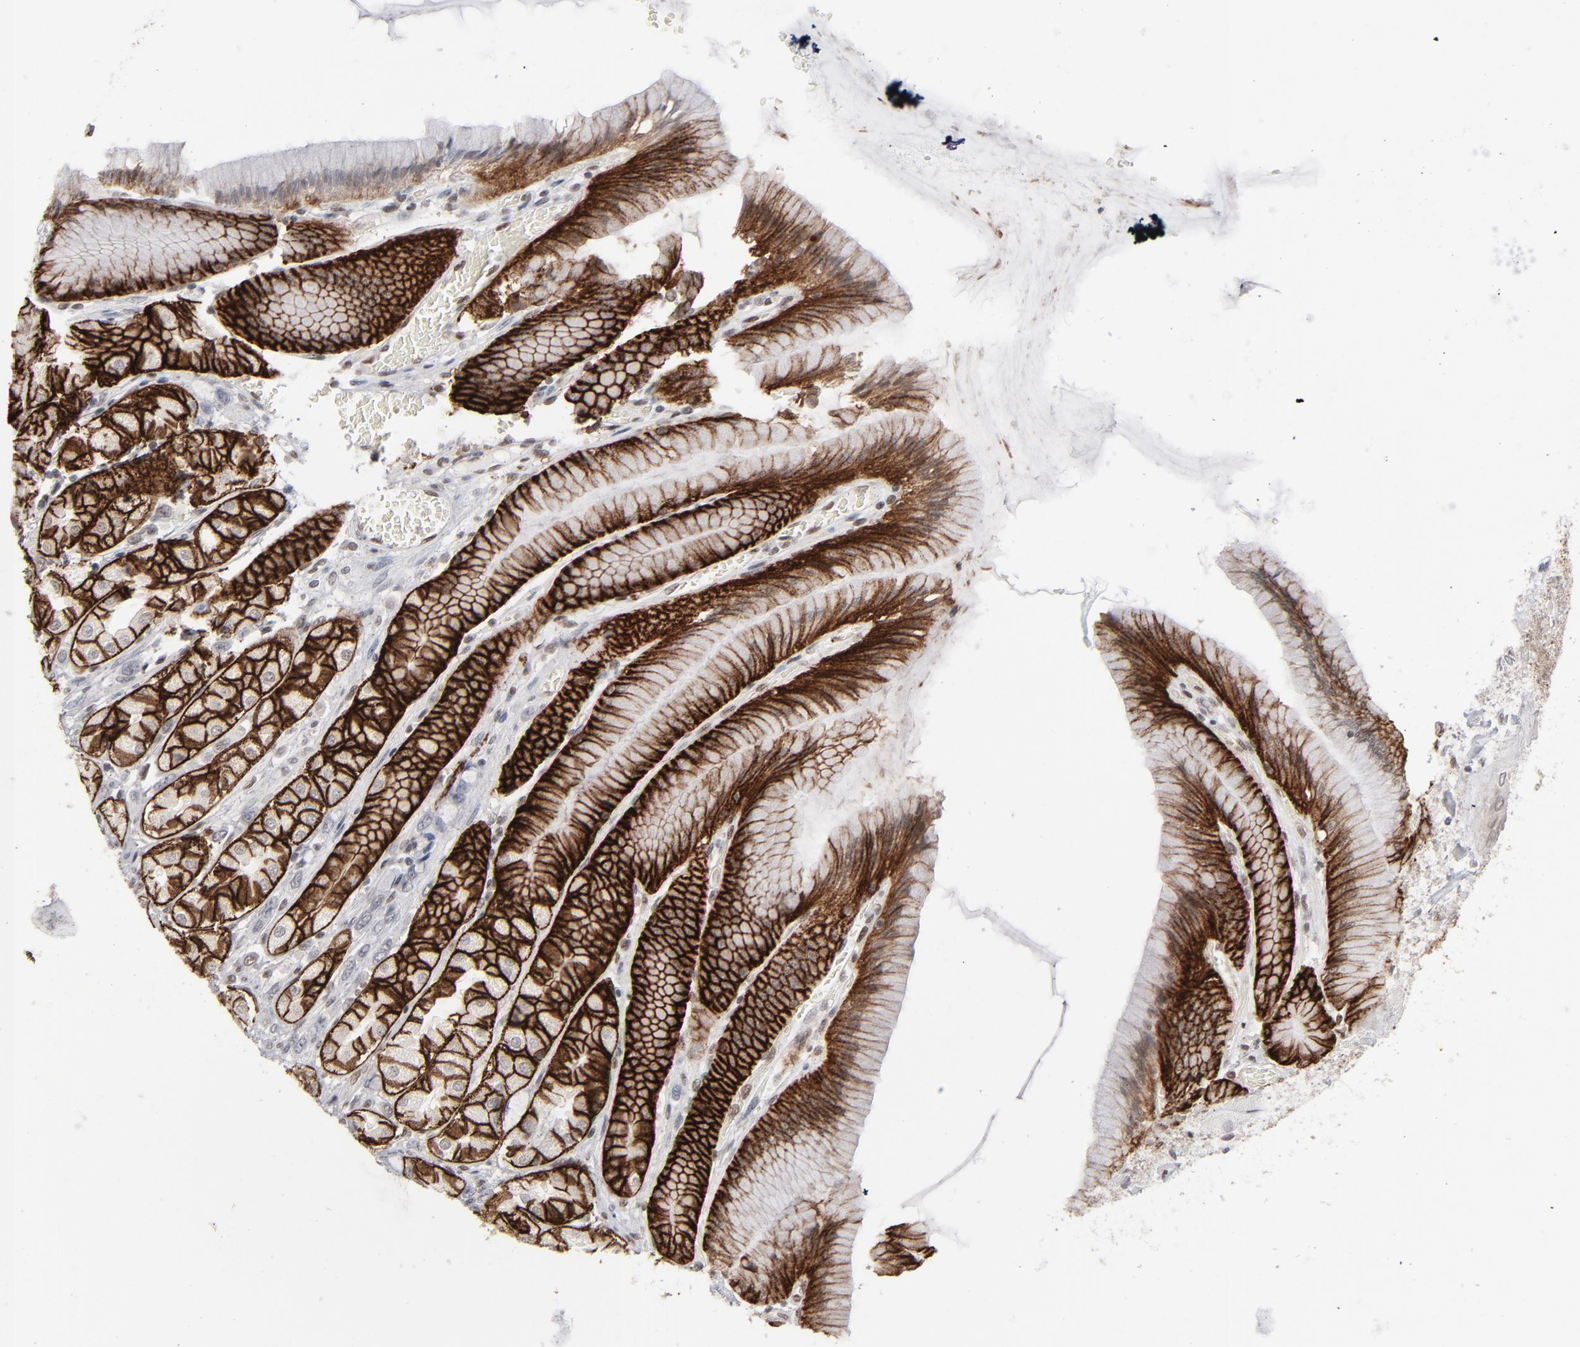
{"staining": {"intensity": "strong", "quantity": ">75%", "location": "cytoplasmic/membranous"}, "tissue": "stomach", "cell_type": "Glandular cells", "image_type": "normal", "snomed": [{"axis": "morphology", "description": "Normal tissue, NOS"}, {"axis": "morphology", "description": "Adenocarcinoma, NOS"}, {"axis": "topography", "description": "Stomach"}, {"axis": "topography", "description": "Stomach, lower"}], "caption": "IHC micrograph of unremarkable stomach stained for a protein (brown), which demonstrates high levels of strong cytoplasmic/membranous positivity in about >75% of glandular cells.", "gene": "IRF9", "patient": {"sex": "female", "age": 65}}